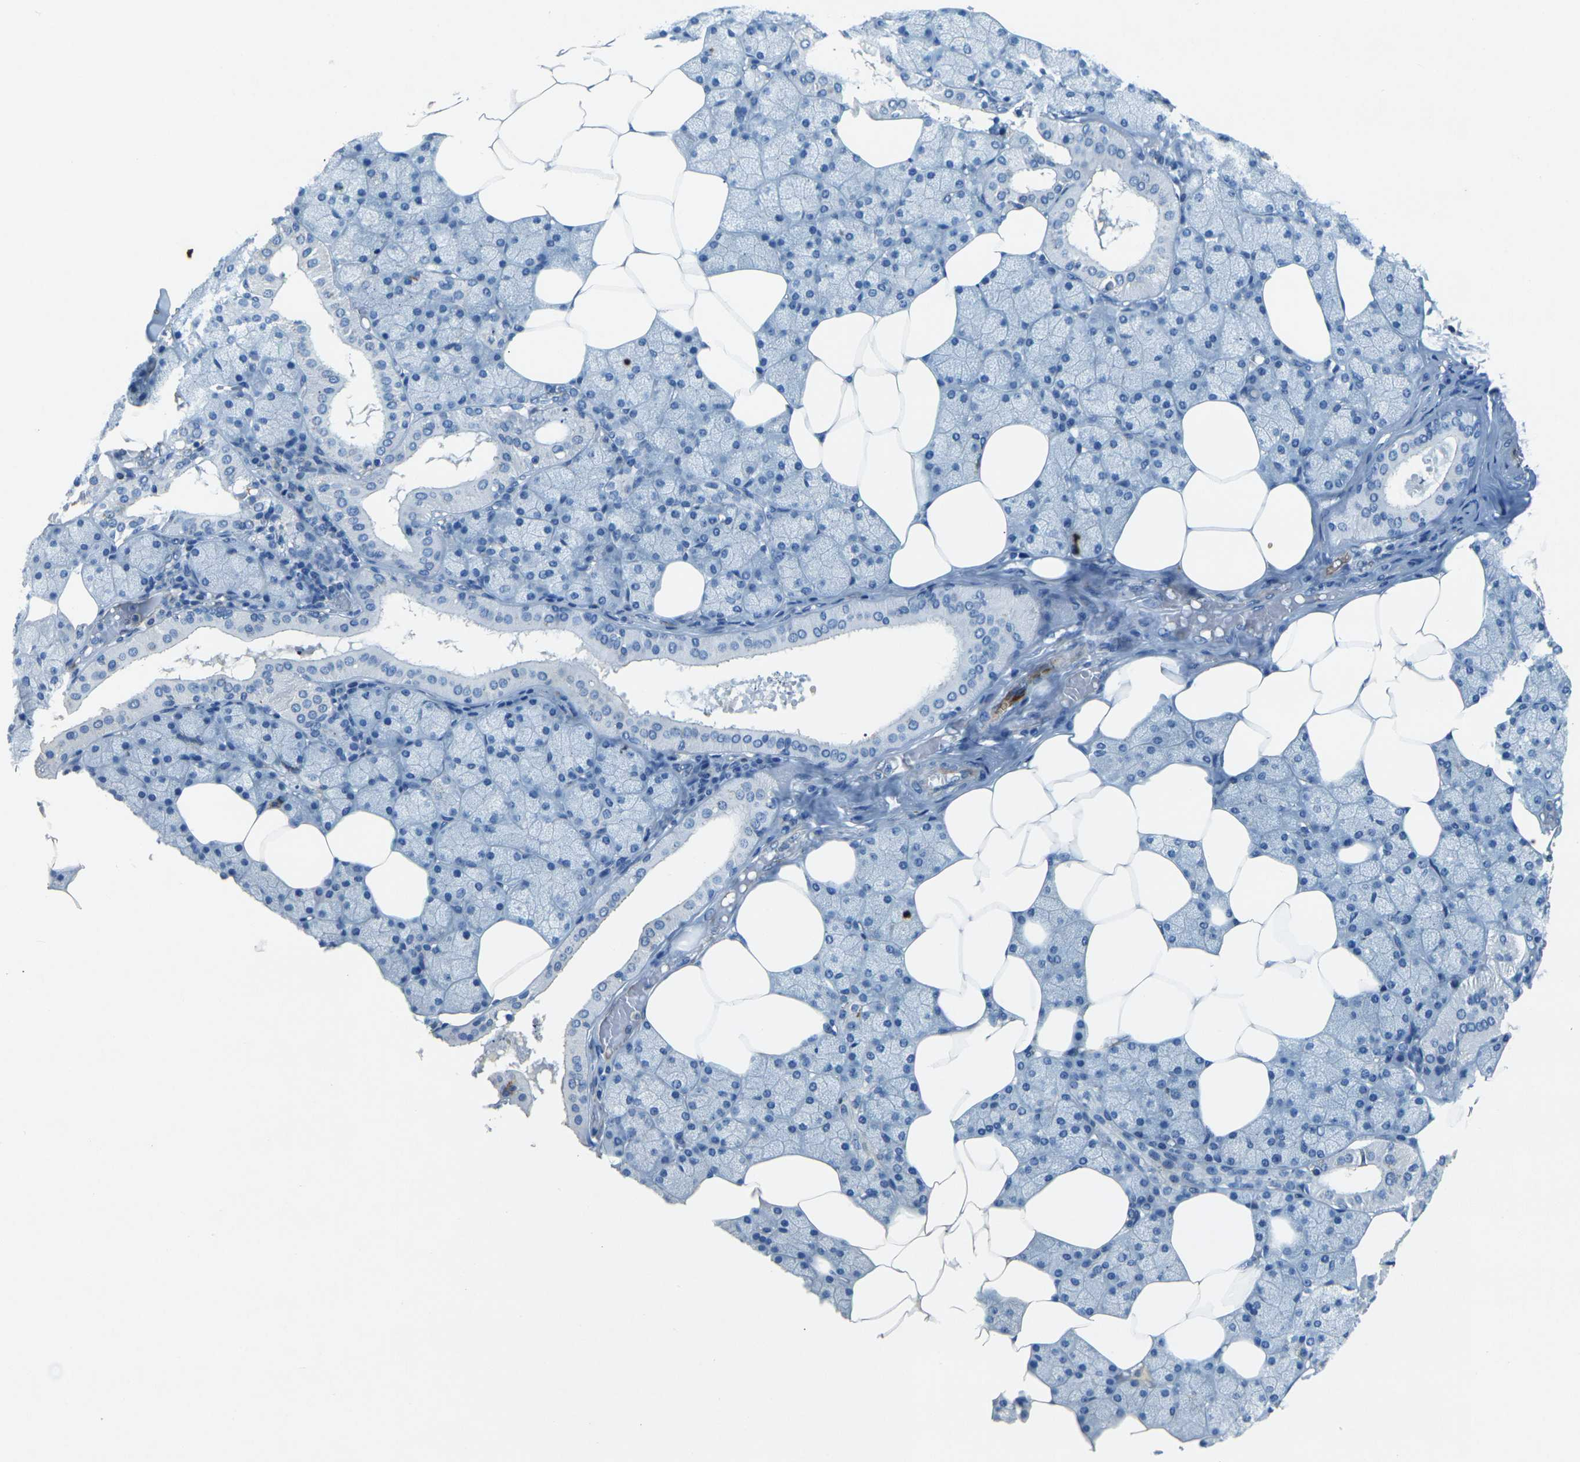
{"staining": {"intensity": "negative", "quantity": "none", "location": "none"}, "tissue": "salivary gland", "cell_type": "Glandular cells", "image_type": "normal", "snomed": [{"axis": "morphology", "description": "Normal tissue, NOS"}, {"axis": "topography", "description": "Salivary gland"}], "caption": "Glandular cells show no significant positivity in benign salivary gland. (DAB (3,3'-diaminobenzidine) immunohistochemistry (IHC), high magnification).", "gene": "SORT1", "patient": {"sex": "male", "age": 62}}